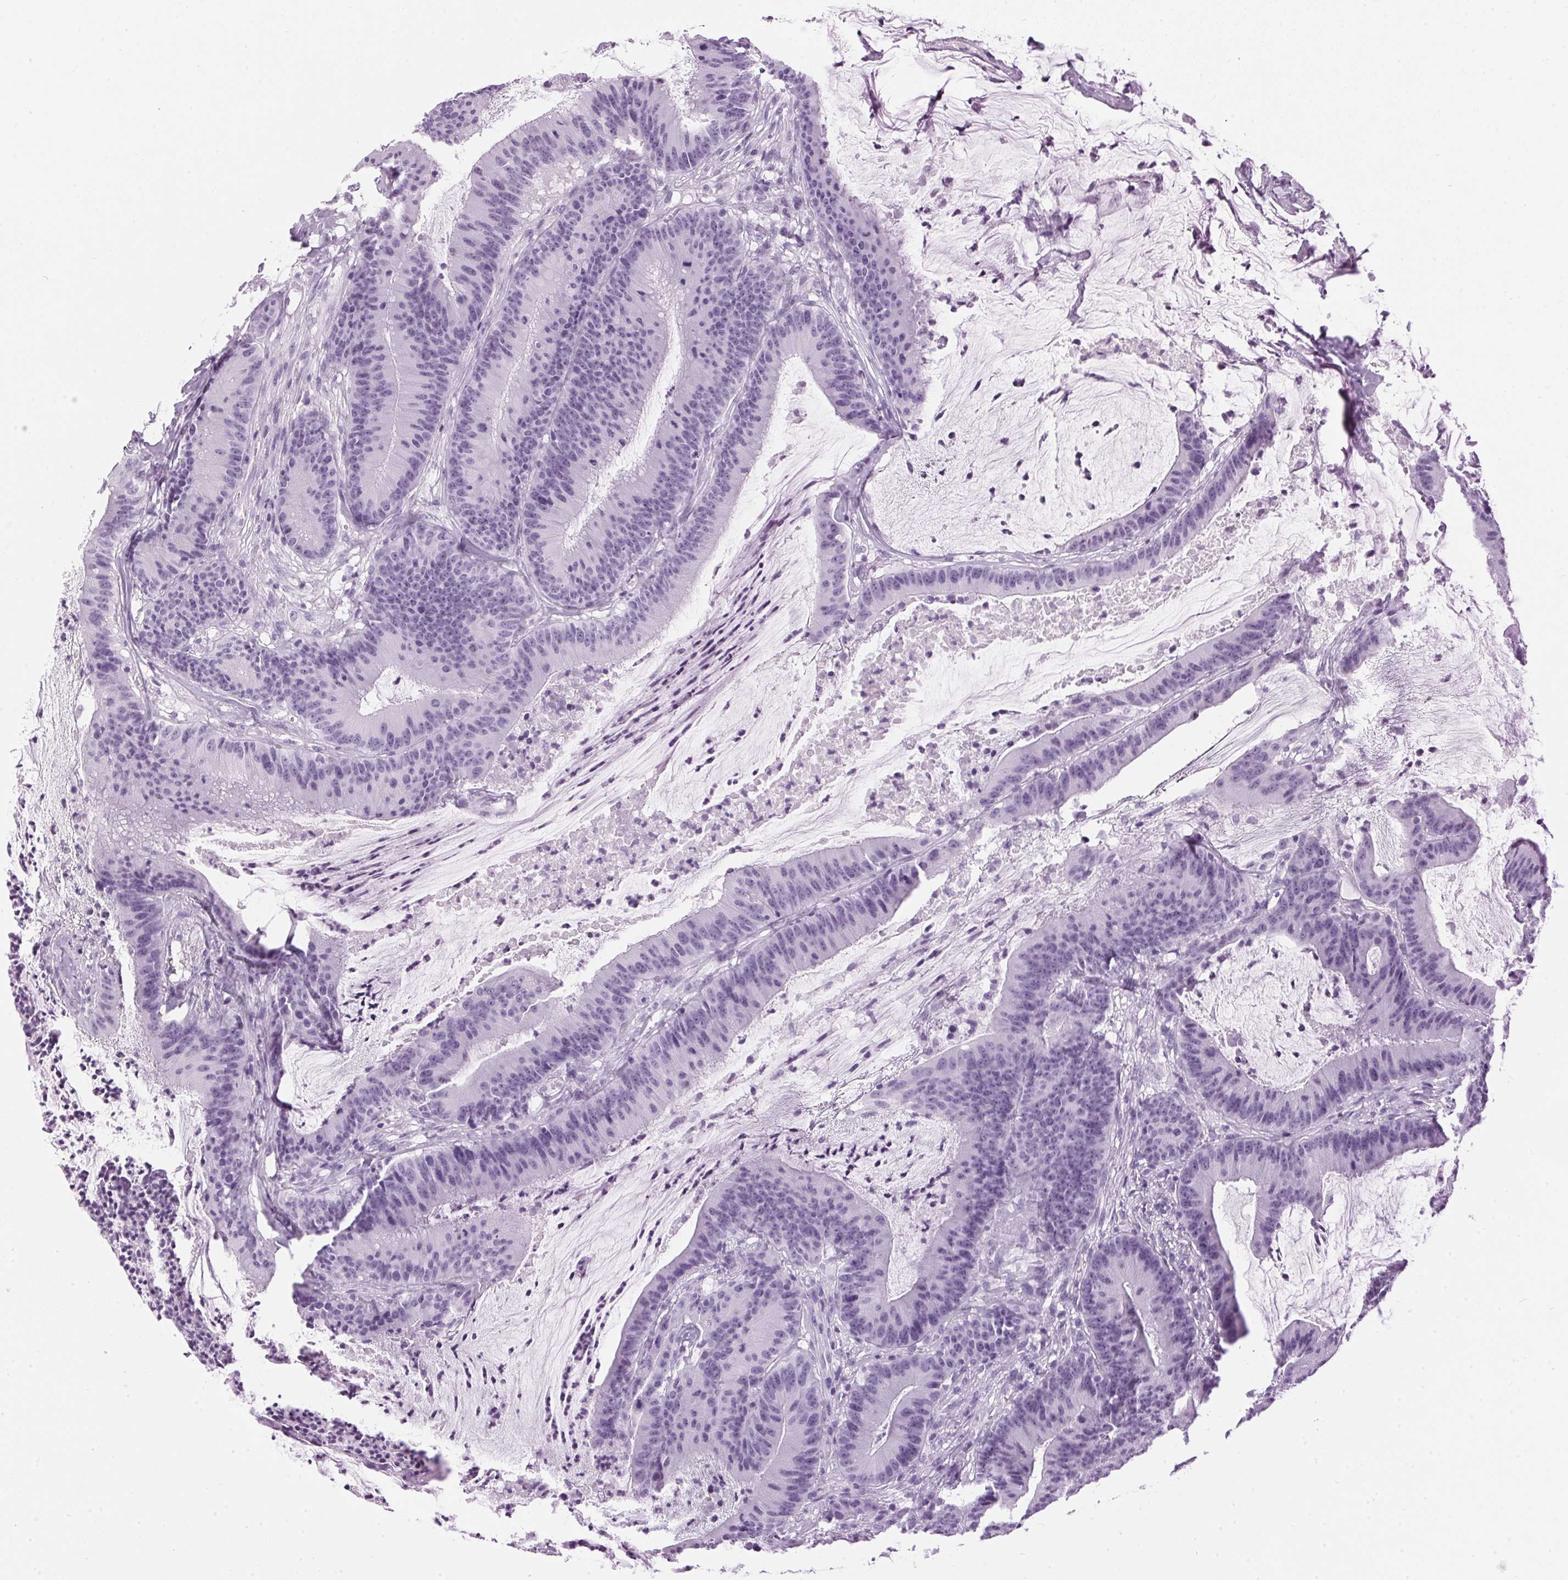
{"staining": {"intensity": "negative", "quantity": "none", "location": "none"}, "tissue": "colorectal cancer", "cell_type": "Tumor cells", "image_type": "cancer", "snomed": [{"axis": "morphology", "description": "Adenocarcinoma, NOS"}, {"axis": "topography", "description": "Colon"}], "caption": "IHC micrograph of neoplastic tissue: colorectal adenocarcinoma stained with DAB (3,3'-diaminobenzidine) exhibits no significant protein expression in tumor cells.", "gene": "SP7", "patient": {"sex": "female", "age": 78}}